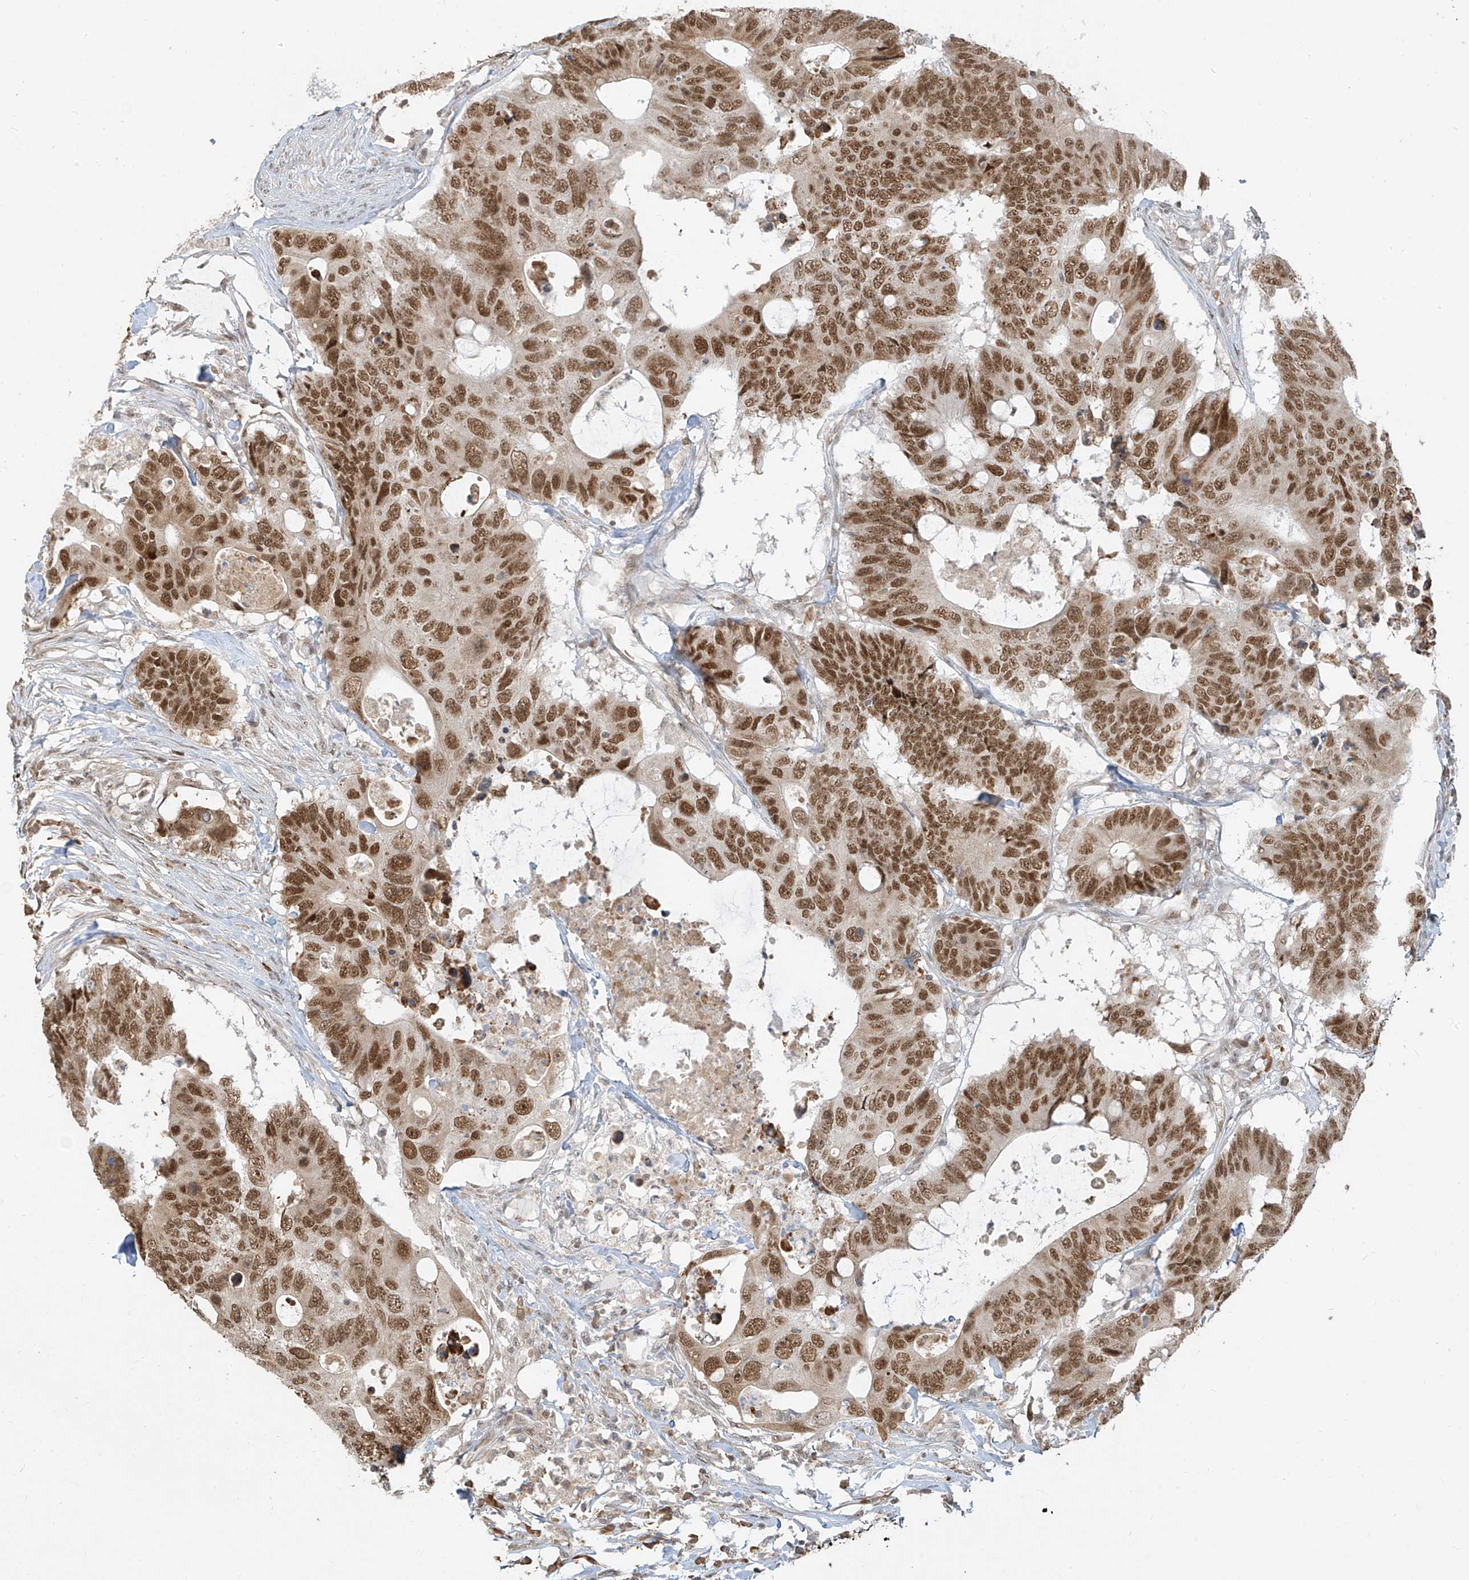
{"staining": {"intensity": "moderate", "quantity": ">75%", "location": "nuclear"}, "tissue": "colorectal cancer", "cell_type": "Tumor cells", "image_type": "cancer", "snomed": [{"axis": "morphology", "description": "Adenocarcinoma, NOS"}, {"axis": "topography", "description": "Colon"}], "caption": "High-power microscopy captured an IHC photomicrograph of colorectal adenocarcinoma, revealing moderate nuclear expression in approximately >75% of tumor cells.", "gene": "ZMYM2", "patient": {"sex": "male", "age": 71}}